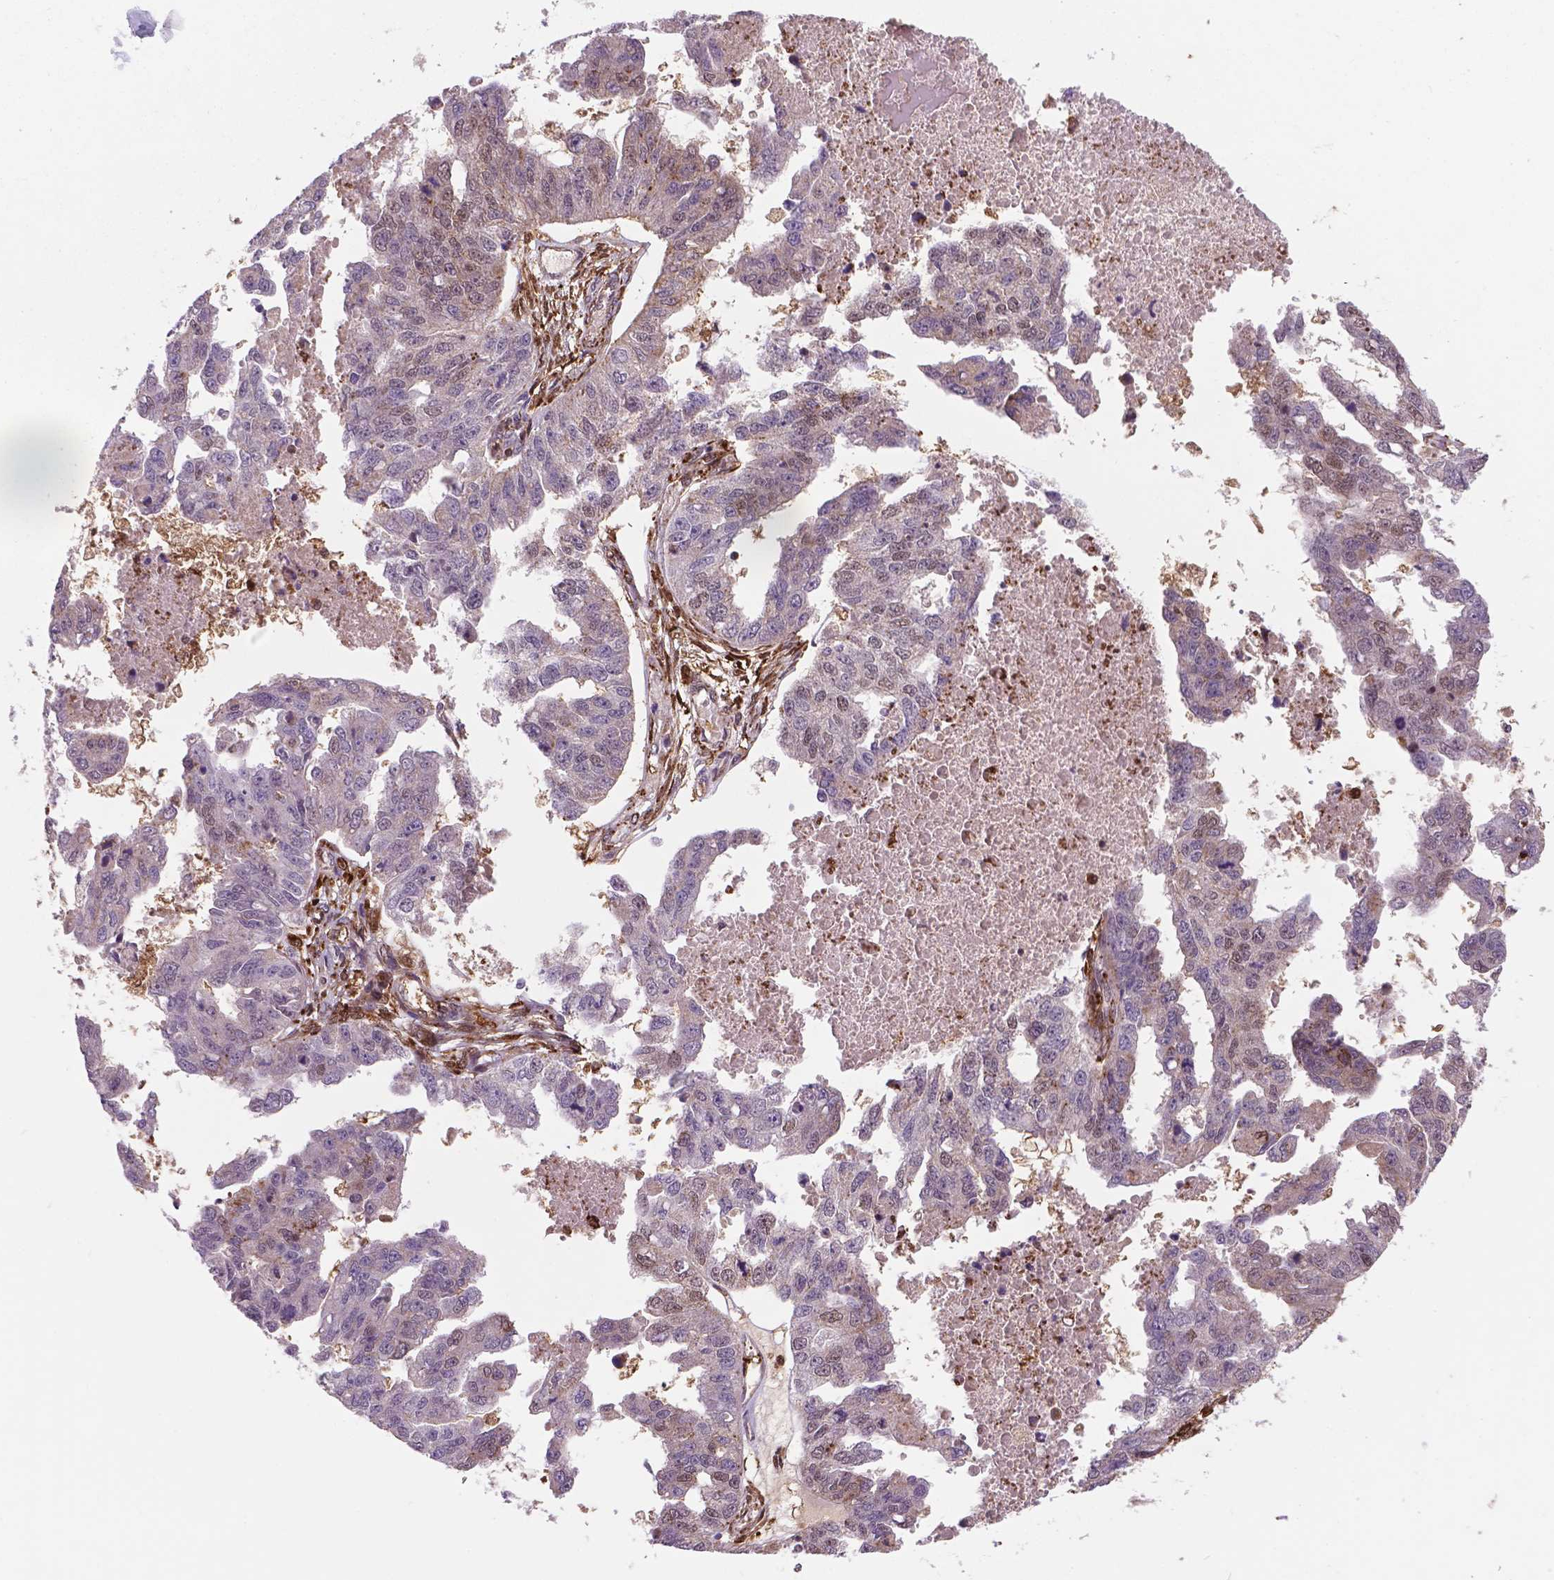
{"staining": {"intensity": "weak", "quantity": "<25%", "location": "nuclear"}, "tissue": "ovarian cancer", "cell_type": "Tumor cells", "image_type": "cancer", "snomed": [{"axis": "morphology", "description": "Cystadenocarcinoma, serous, NOS"}, {"axis": "topography", "description": "Ovary"}], "caption": "Protein analysis of serous cystadenocarcinoma (ovarian) shows no significant staining in tumor cells.", "gene": "PLIN3", "patient": {"sex": "female", "age": 58}}